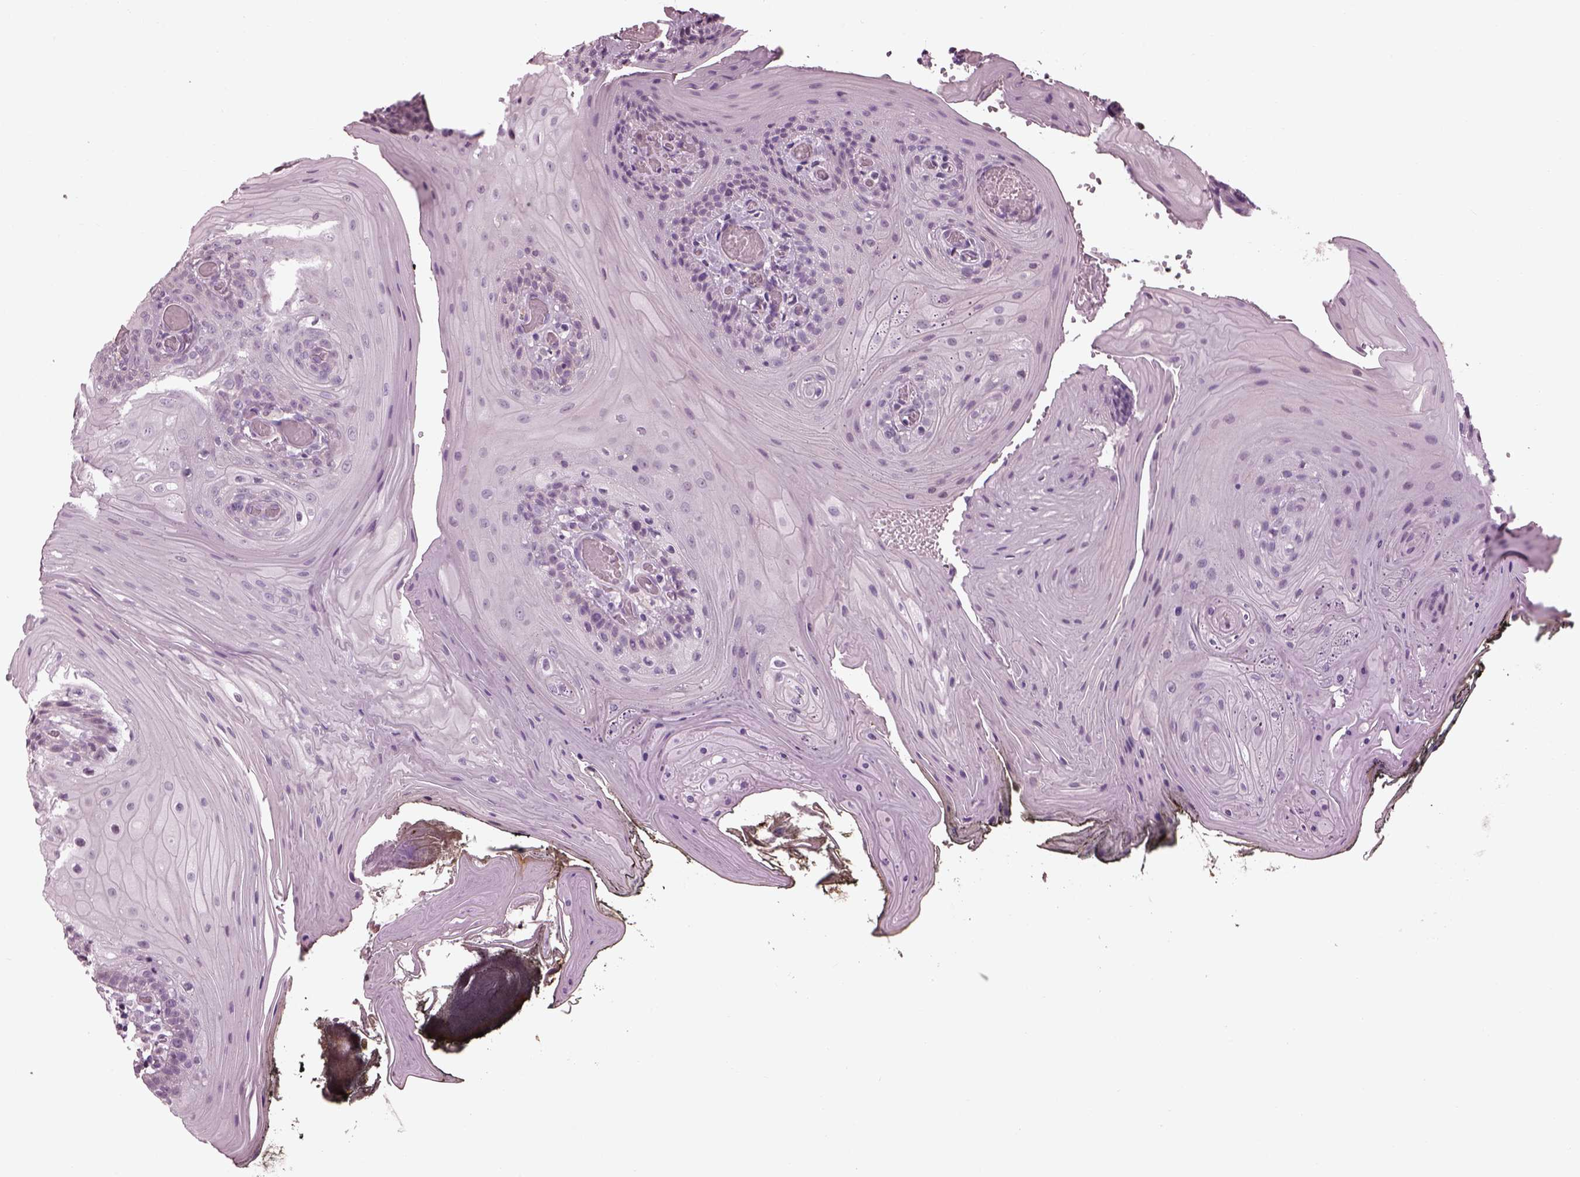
{"staining": {"intensity": "negative", "quantity": "none", "location": "none"}, "tissue": "oral mucosa", "cell_type": "Squamous epithelial cells", "image_type": "normal", "snomed": [{"axis": "morphology", "description": "Normal tissue, NOS"}, {"axis": "topography", "description": "Oral tissue"}], "caption": "A high-resolution histopathology image shows immunohistochemistry (IHC) staining of benign oral mucosa, which demonstrates no significant expression in squamous epithelial cells. Brightfield microscopy of immunohistochemistry (IHC) stained with DAB (3,3'-diaminobenzidine) (brown) and hematoxylin (blue), captured at high magnification.", "gene": "BFSP1", "patient": {"sex": "male", "age": 9}}